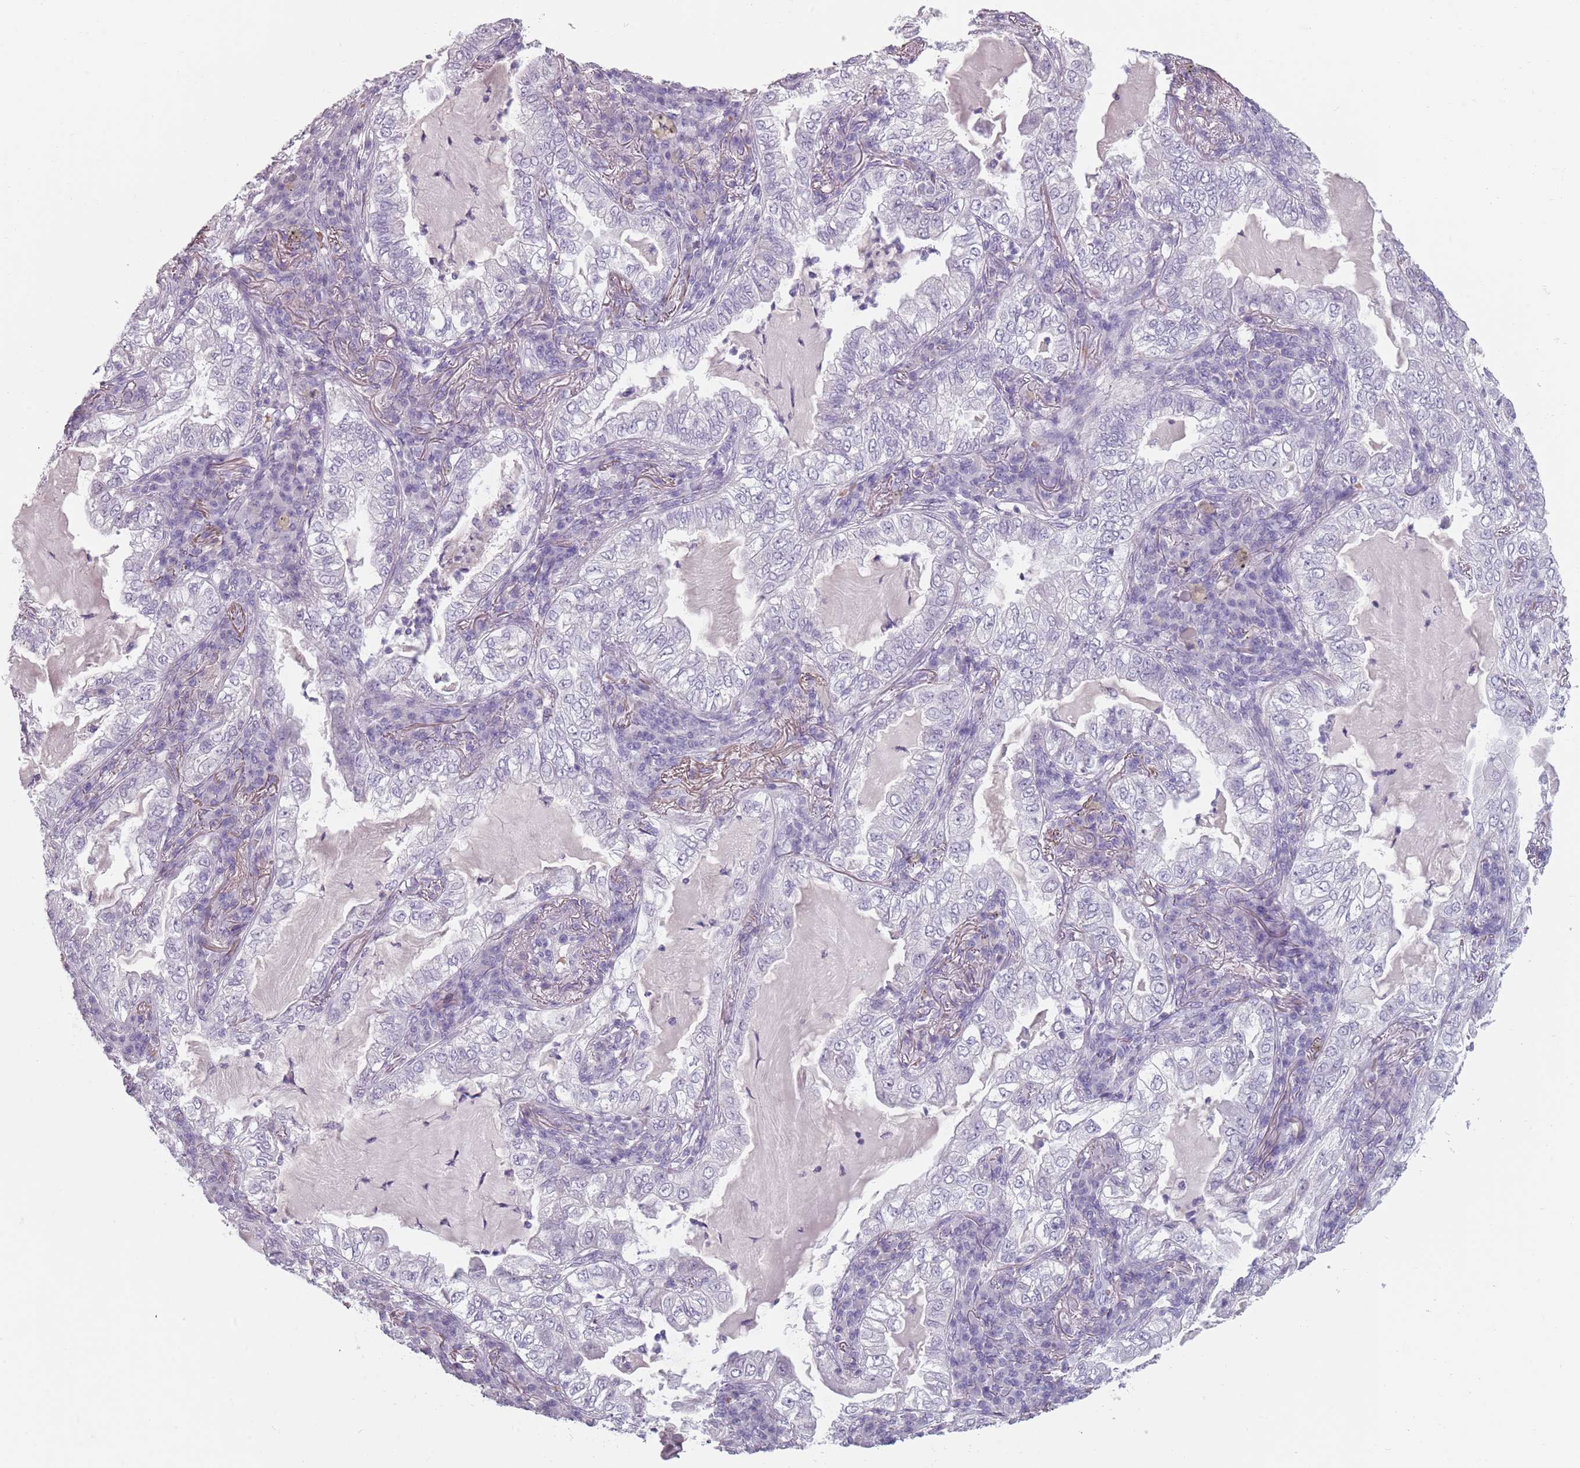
{"staining": {"intensity": "negative", "quantity": "none", "location": "none"}, "tissue": "lung cancer", "cell_type": "Tumor cells", "image_type": "cancer", "snomed": [{"axis": "morphology", "description": "Adenocarcinoma, NOS"}, {"axis": "topography", "description": "Lung"}], "caption": "This is a micrograph of IHC staining of adenocarcinoma (lung), which shows no expression in tumor cells.", "gene": "PIEZO1", "patient": {"sex": "female", "age": 73}}